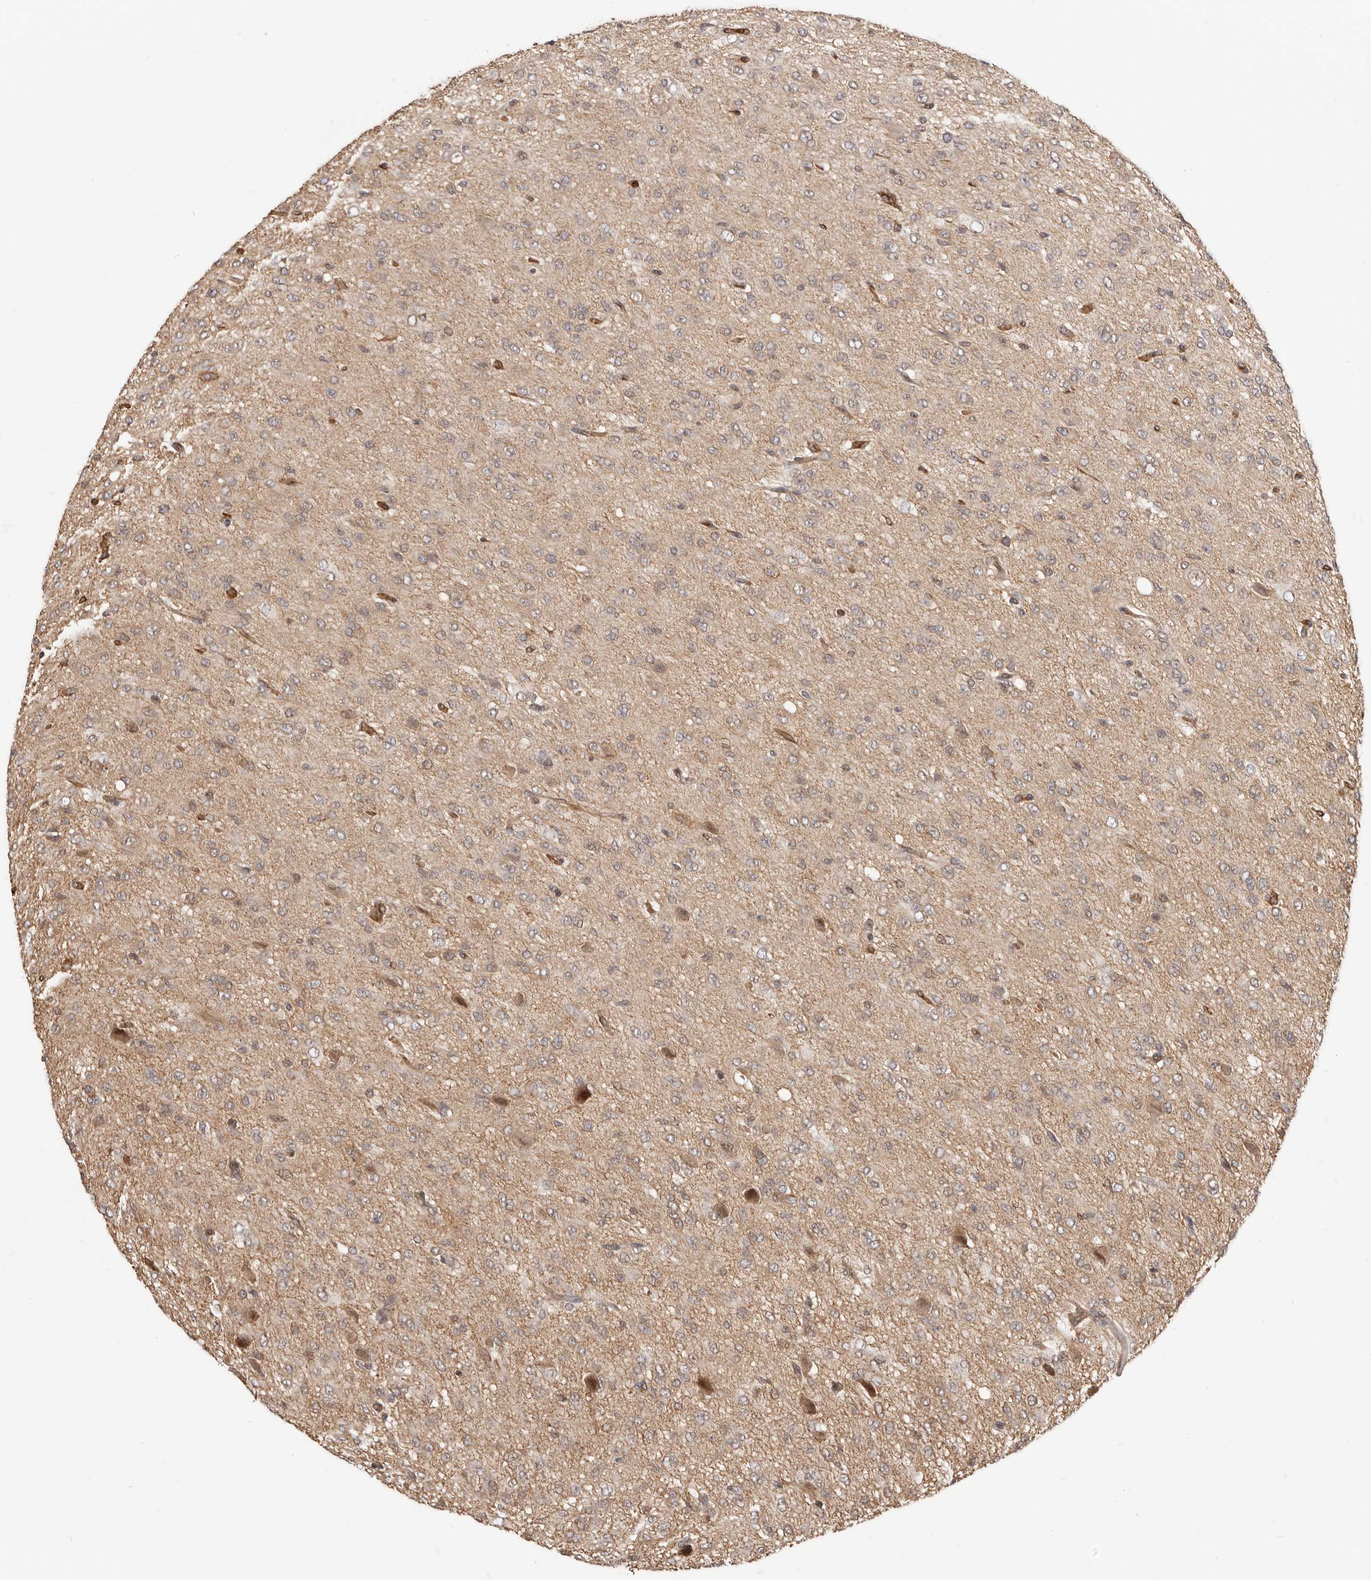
{"staining": {"intensity": "weak", "quantity": ">75%", "location": "cytoplasmic/membranous"}, "tissue": "glioma", "cell_type": "Tumor cells", "image_type": "cancer", "snomed": [{"axis": "morphology", "description": "Glioma, malignant, High grade"}, {"axis": "topography", "description": "Brain"}], "caption": "Immunohistochemistry staining of glioma, which reveals low levels of weak cytoplasmic/membranous staining in approximately >75% of tumor cells indicating weak cytoplasmic/membranous protein staining. The staining was performed using DAB (brown) for protein detection and nuclei were counterstained in hematoxylin (blue).", "gene": "NCOA3", "patient": {"sex": "female", "age": 59}}